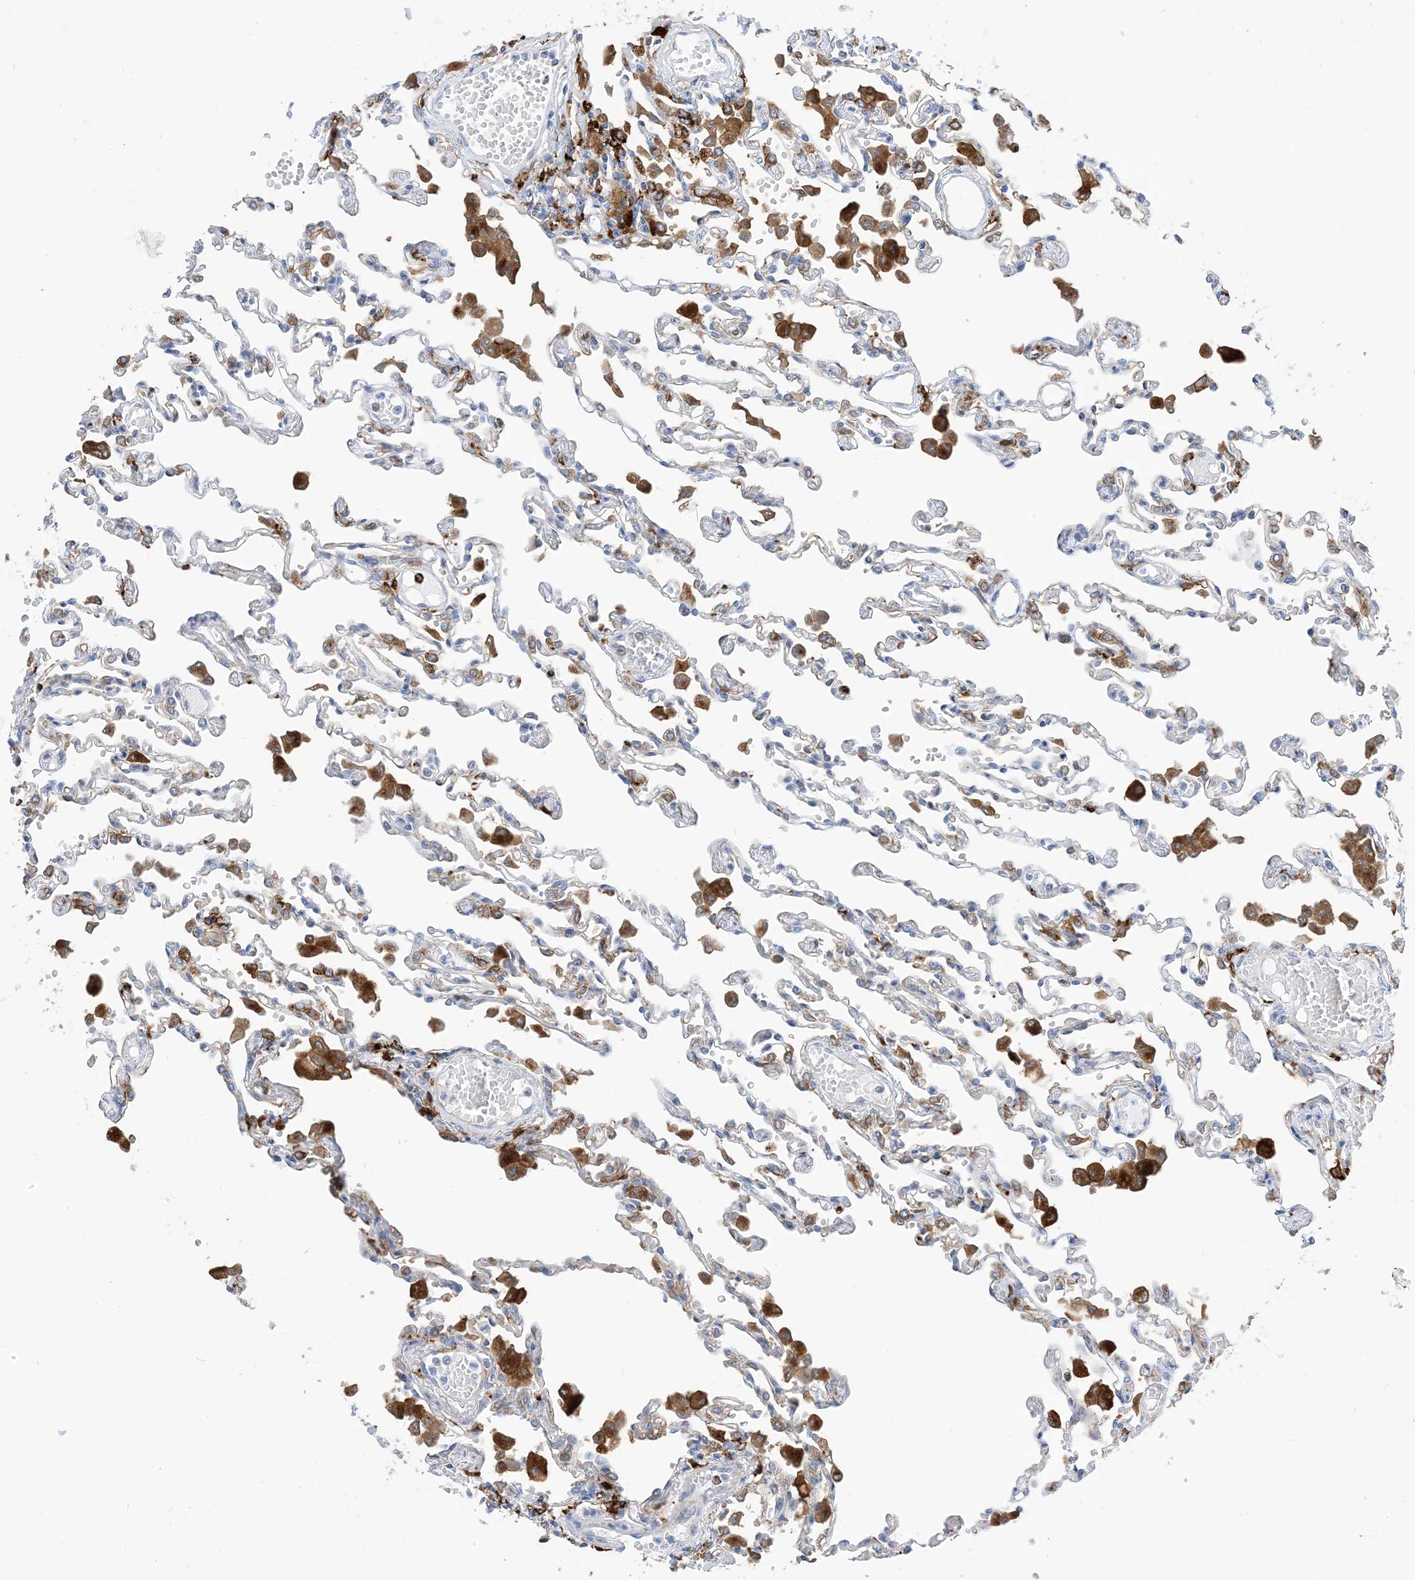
{"staining": {"intensity": "moderate", "quantity": "<25%", "location": "cytoplasmic/membranous"}, "tissue": "lung", "cell_type": "Alveolar cells", "image_type": "normal", "snomed": [{"axis": "morphology", "description": "Normal tissue, NOS"}, {"axis": "topography", "description": "Bronchus"}, {"axis": "topography", "description": "Lung"}], "caption": "Protein expression analysis of normal human lung reveals moderate cytoplasmic/membranous expression in approximately <25% of alveolar cells. Using DAB (3,3'-diaminobenzidine) (brown) and hematoxylin (blue) stains, captured at high magnification using brightfield microscopy.", "gene": "DPH3", "patient": {"sex": "female", "age": 49}}